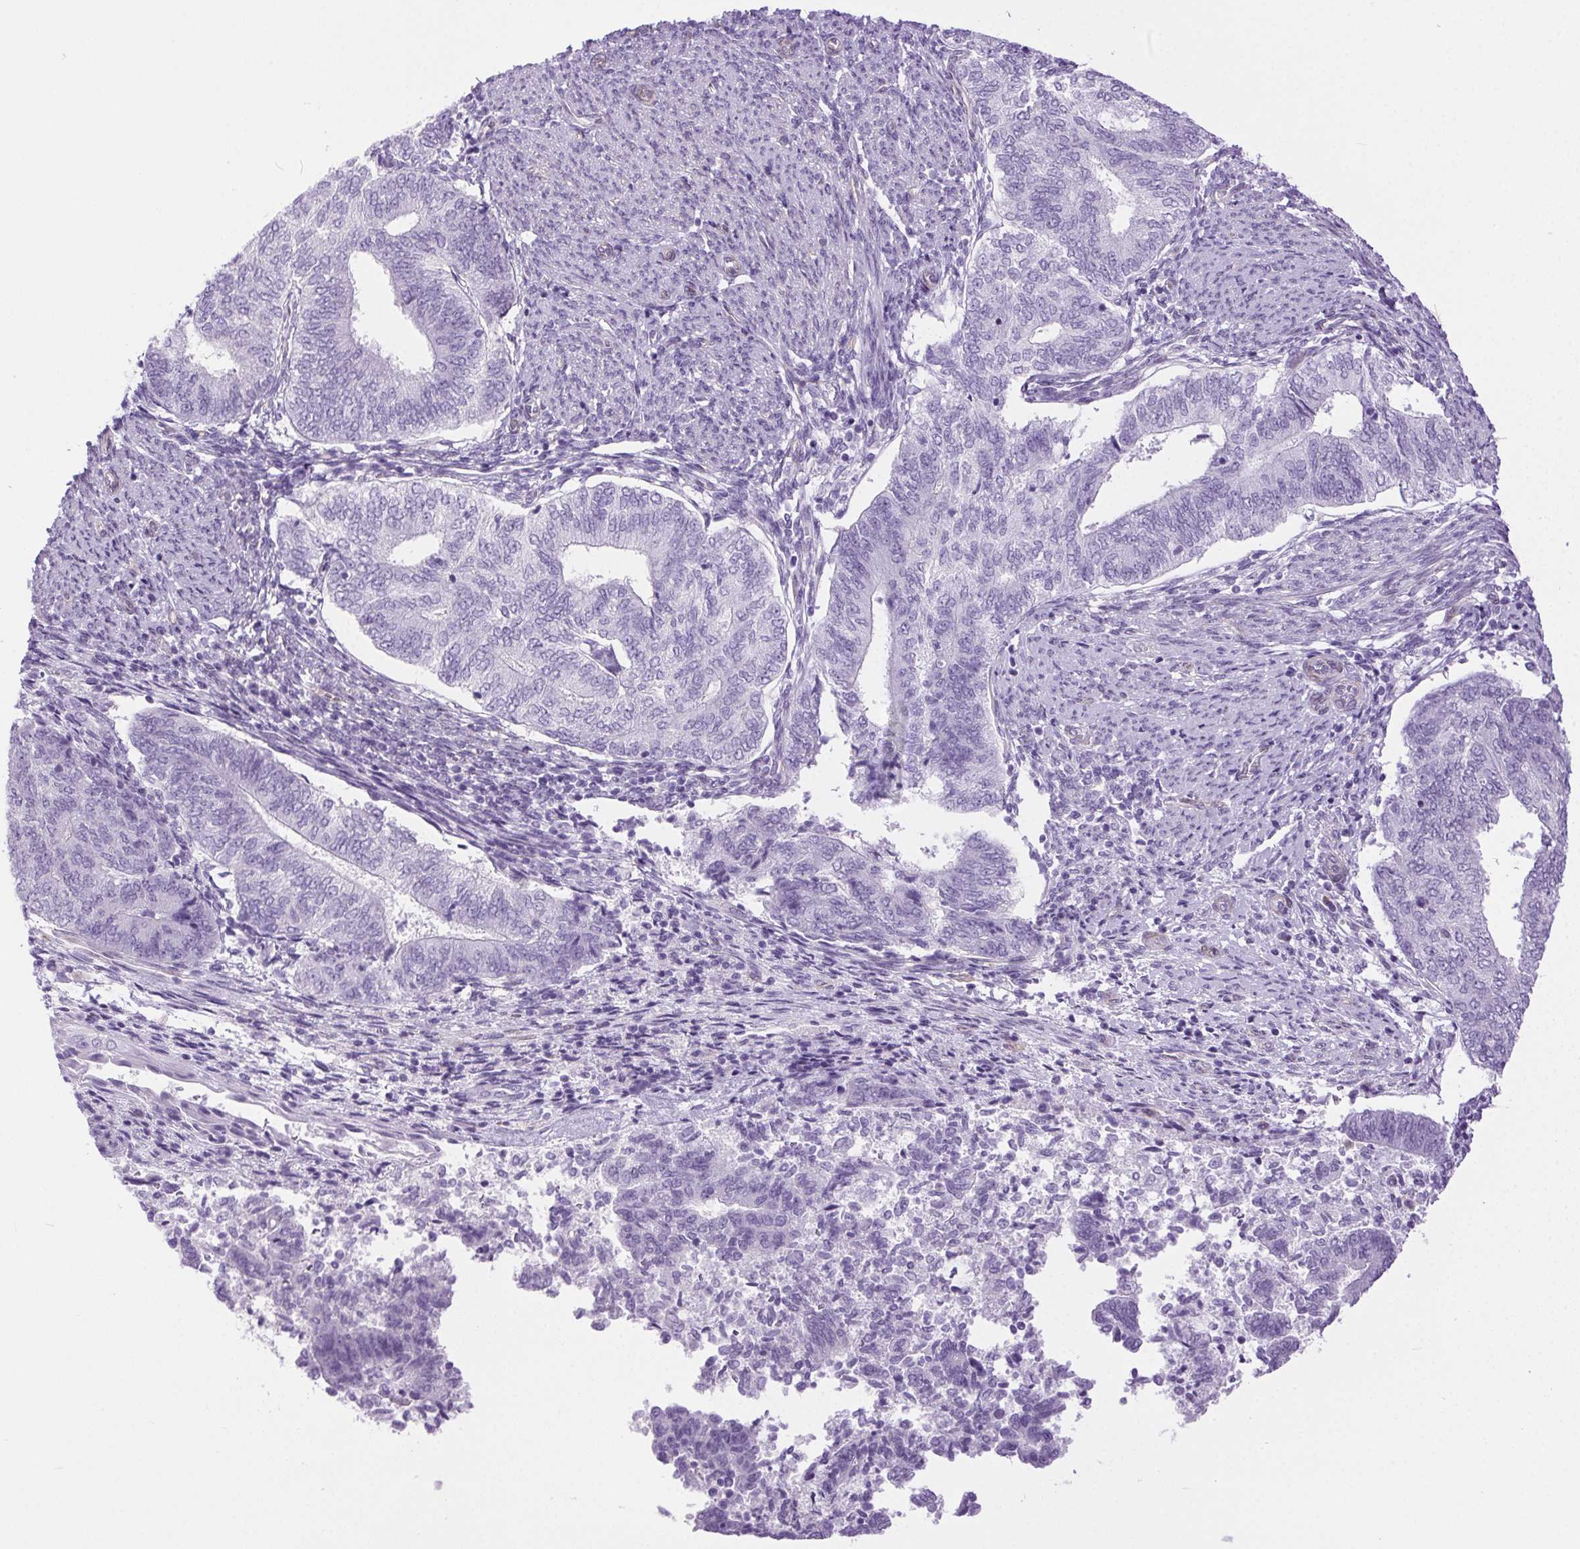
{"staining": {"intensity": "negative", "quantity": "none", "location": "none"}, "tissue": "endometrial cancer", "cell_type": "Tumor cells", "image_type": "cancer", "snomed": [{"axis": "morphology", "description": "Adenocarcinoma, NOS"}, {"axis": "topography", "description": "Endometrium"}], "caption": "Human endometrial adenocarcinoma stained for a protein using immunohistochemistry shows no positivity in tumor cells.", "gene": "SHCBP1L", "patient": {"sex": "female", "age": 65}}